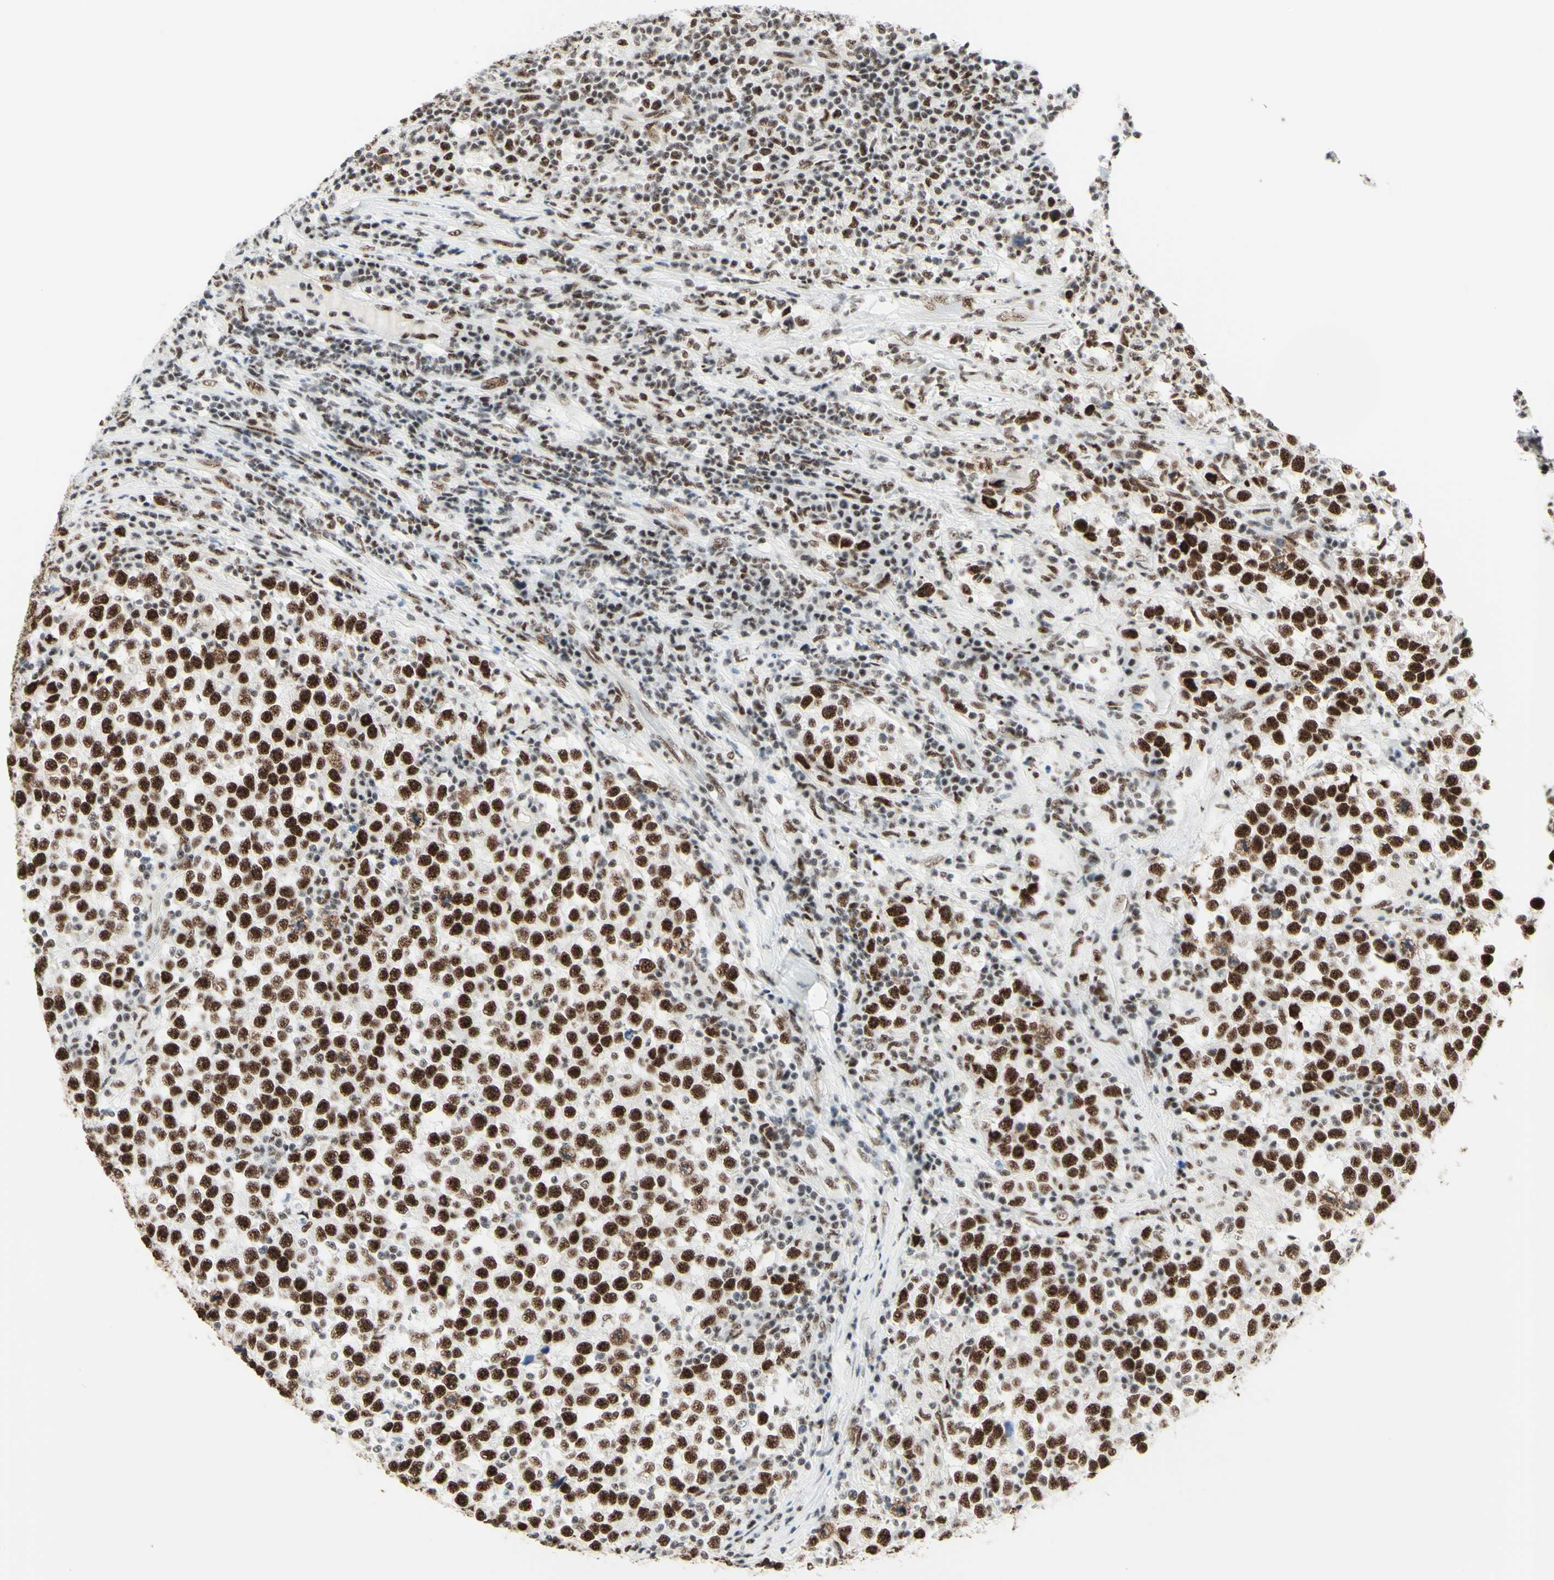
{"staining": {"intensity": "strong", "quantity": ">75%", "location": "nuclear"}, "tissue": "testis cancer", "cell_type": "Tumor cells", "image_type": "cancer", "snomed": [{"axis": "morphology", "description": "Seminoma, NOS"}, {"axis": "topography", "description": "Testis"}], "caption": "Immunohistochemical staining of human testis cancer shows high levels of strong nuclear expression in about >75% of tumor cells. Immunohistochemistry stains the protein of interest in brown and the nuclei are stained blue.", "gene": "WTAP", "patient": {"sex": "male", "age": 43}}